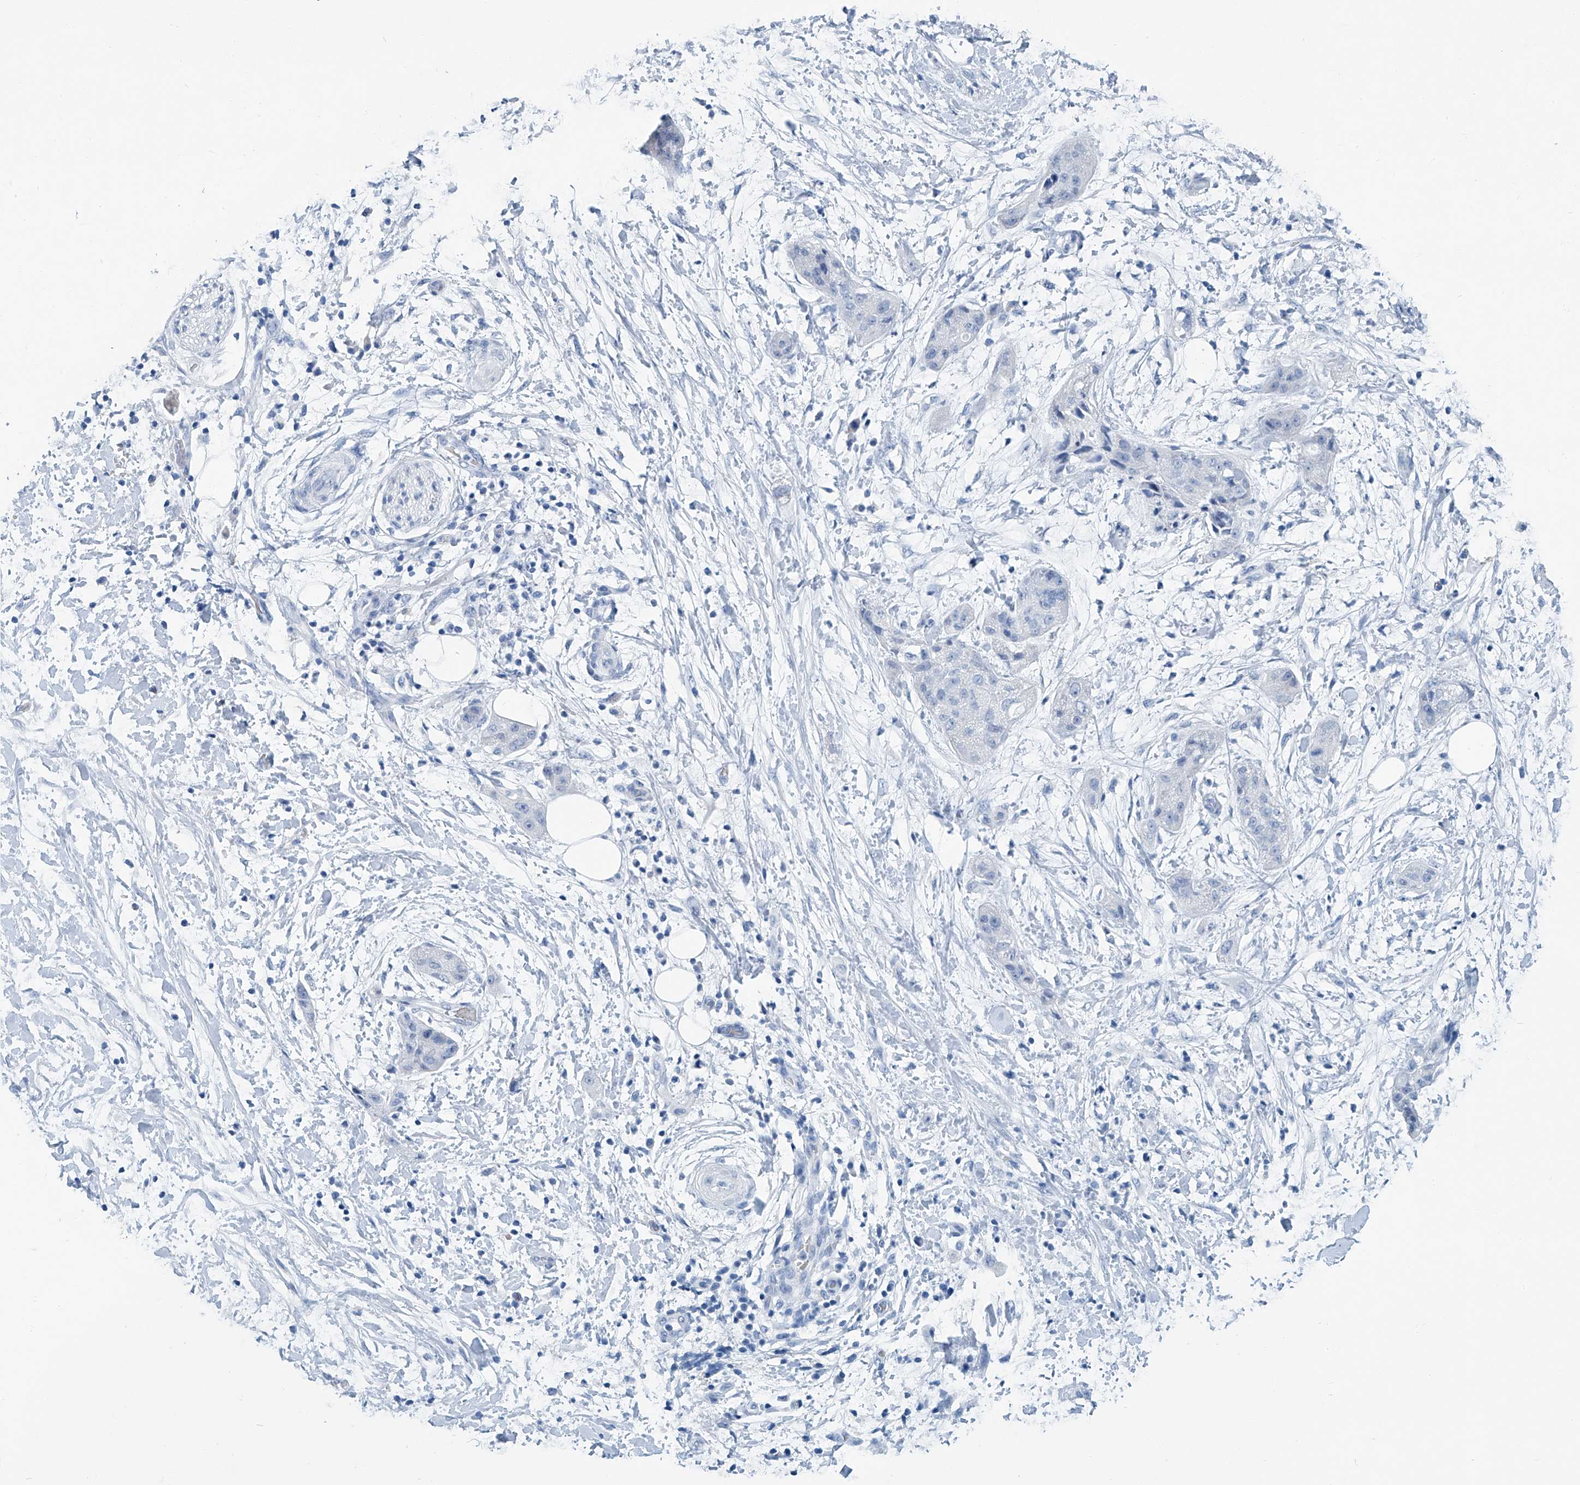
{"staining": {"intensity": "negative", "quantity": "none", "location": "none"}, "tissue": "pancreatic cancer", "cell_type": "Tumor cells", "image_type": "cancer", "snomed": [{"axis": "morphology", "description": "Adenocarcinoma, NOS"}, {"axis": "topography", "description": "Pancreas"}], "caption": "The immunohistochemistry image has no significant positivity in tumor cells of adenocarcinoma (pancreatic) tissue. The staining is performed using DAB (3,3'-diaminobenzidine) brown chromogen with nuclei counter-stained in using hematoxylin.", "gene": "CYP2A7", "patient": {"sex": "female", "age": 78}}